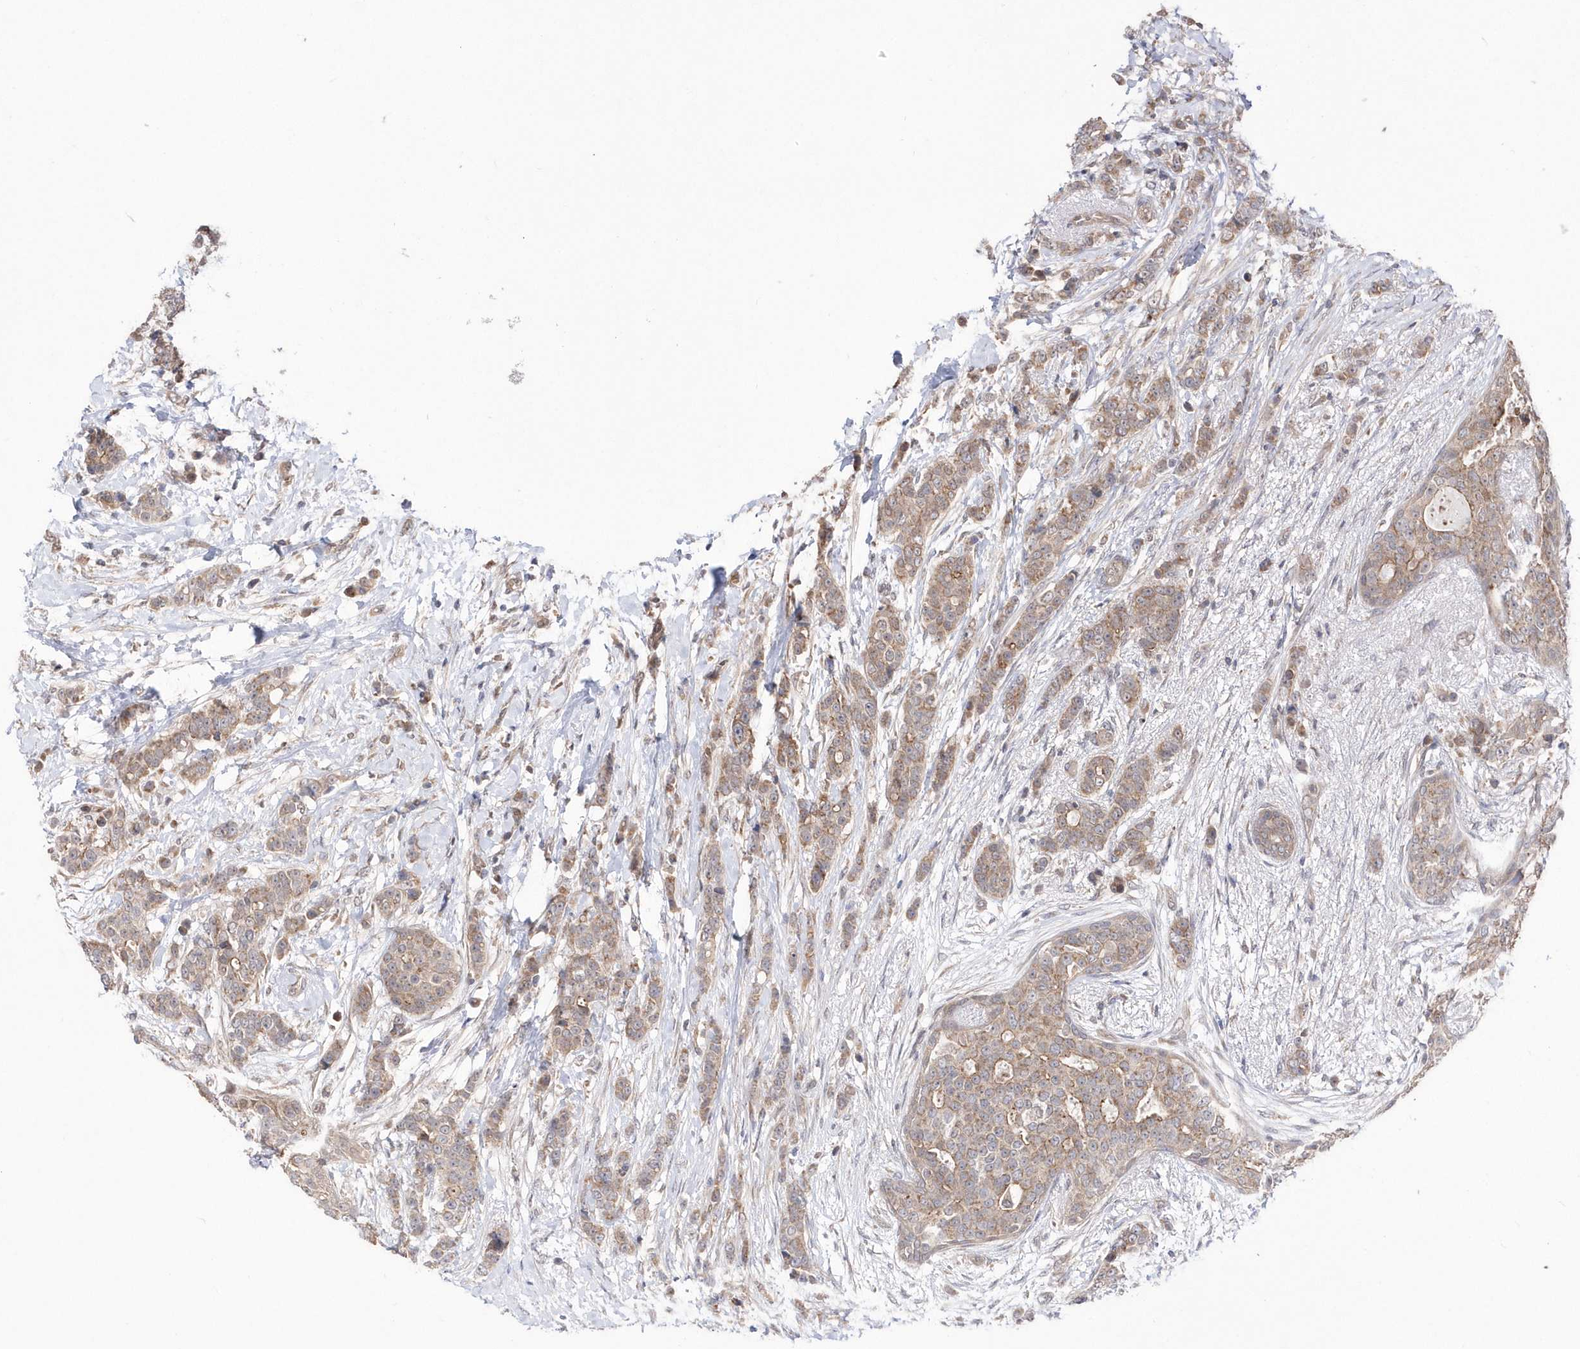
{"staining": {"intensity": "weak", "quantity": ">75%", "location": "cytoplasmic/membranous"}, "tissue": "breast cancer", "cell_type": "Tumor cells", "image_type": "cancer", "snomed": [{"axis": "morphology", "description": "Lobular carcinoma"}, {"axis": "topography", "description": "Breast"}], "caption": "Brown immunohistochemical staining in breast cancer reveals weak cytoplasmic/membranous positivity in approximately >75% of tumor cells.", "gene": "DALRD3", "patient": {"sex": "female", "age": 51}}